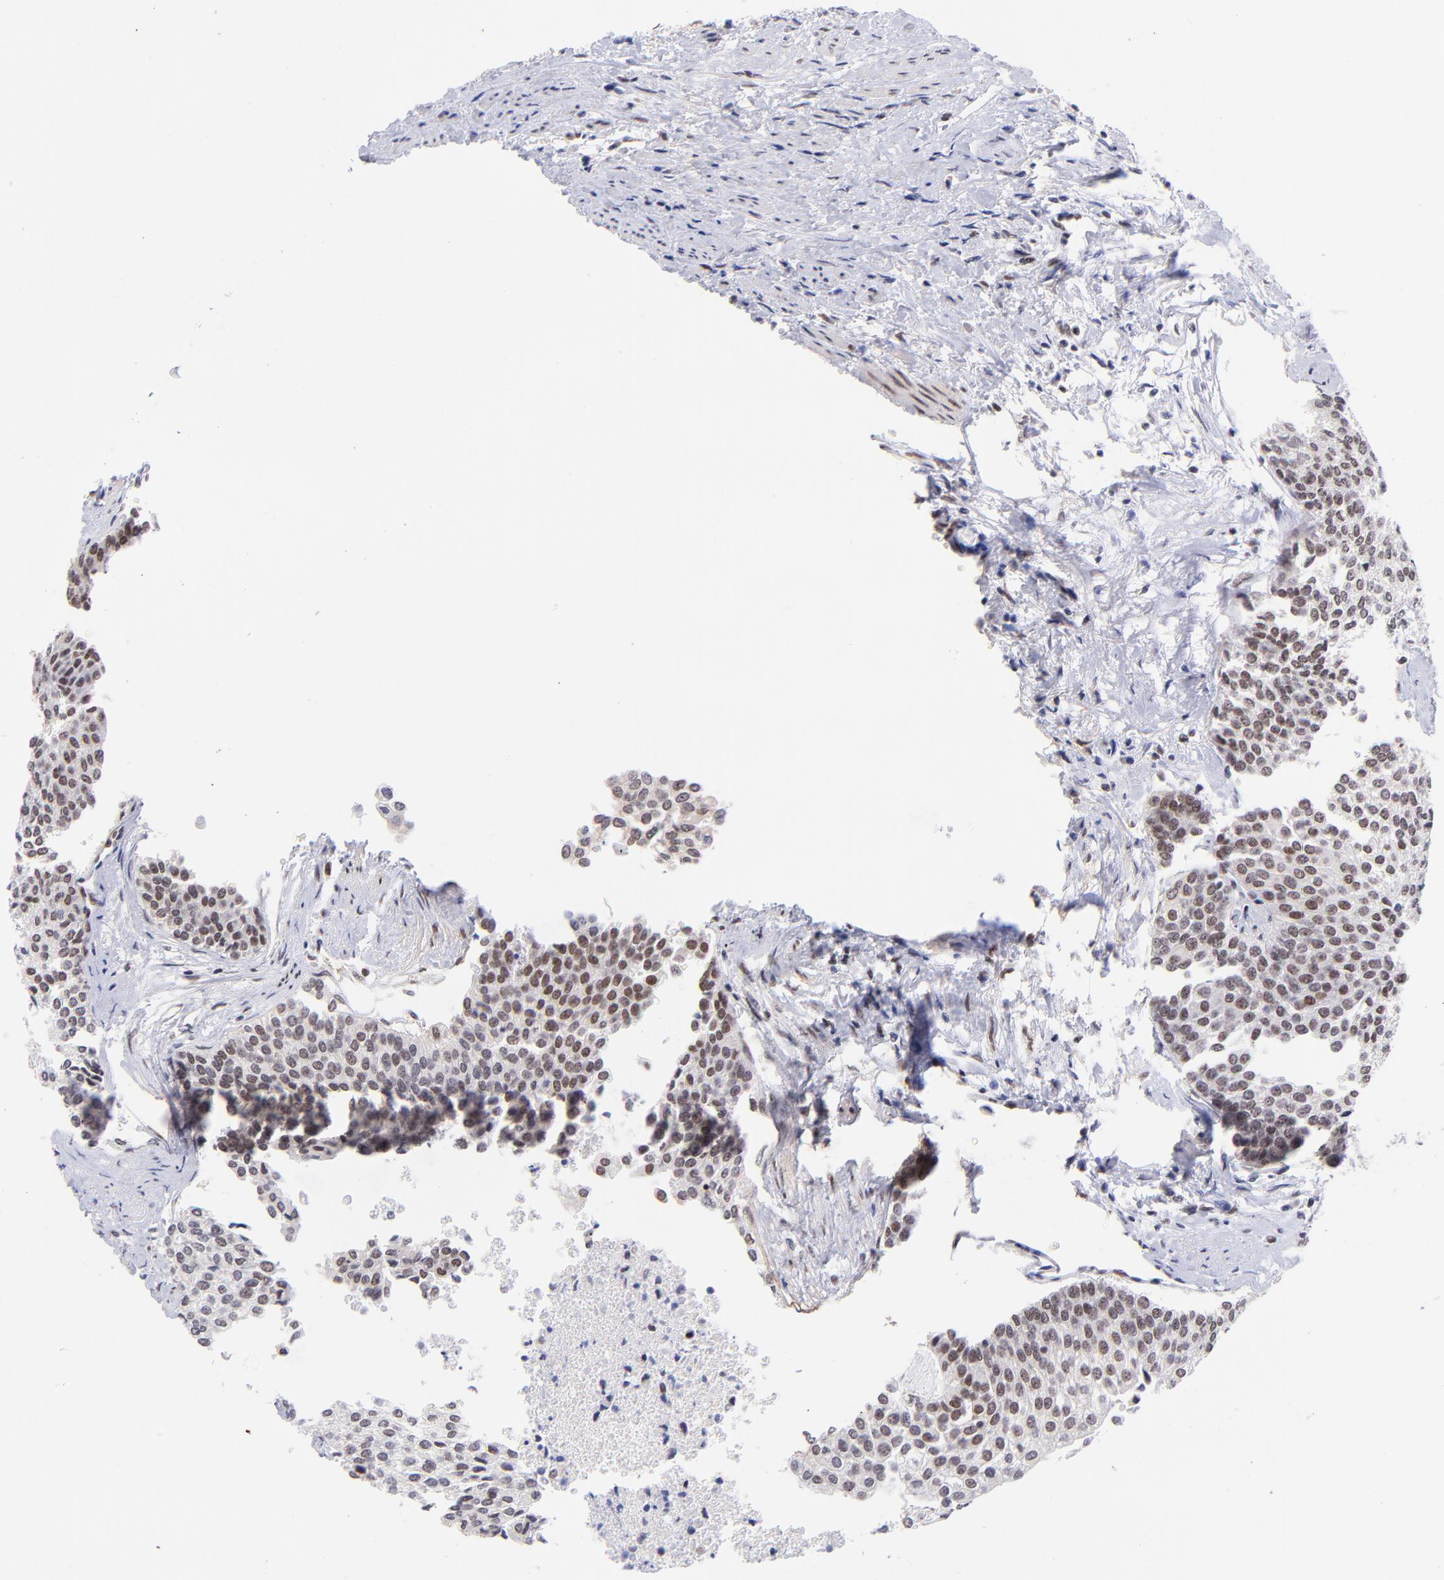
{"staining": {"intensity": "weak", "quantity": ">75%", "location": "nuclear"}, "tissue": "urothelial cancer", "cell_type": "Tumor cells", "image_type": "cancer", "snomed": [{"axis": "morphology", "description": "Urothelial carcinoma, Low grade"}, {"axis": "topography", "description": "Urinary bladder"}], "caption": "Urothelial carcinoma (low-grade) tissue exhibits weak nuclear staining in approximately >75% of tumor cells (IHC, brightfield microscopy, high magnification).", "gene": "MIDEAS", "patient": {"sex": "female", "age": 73}}